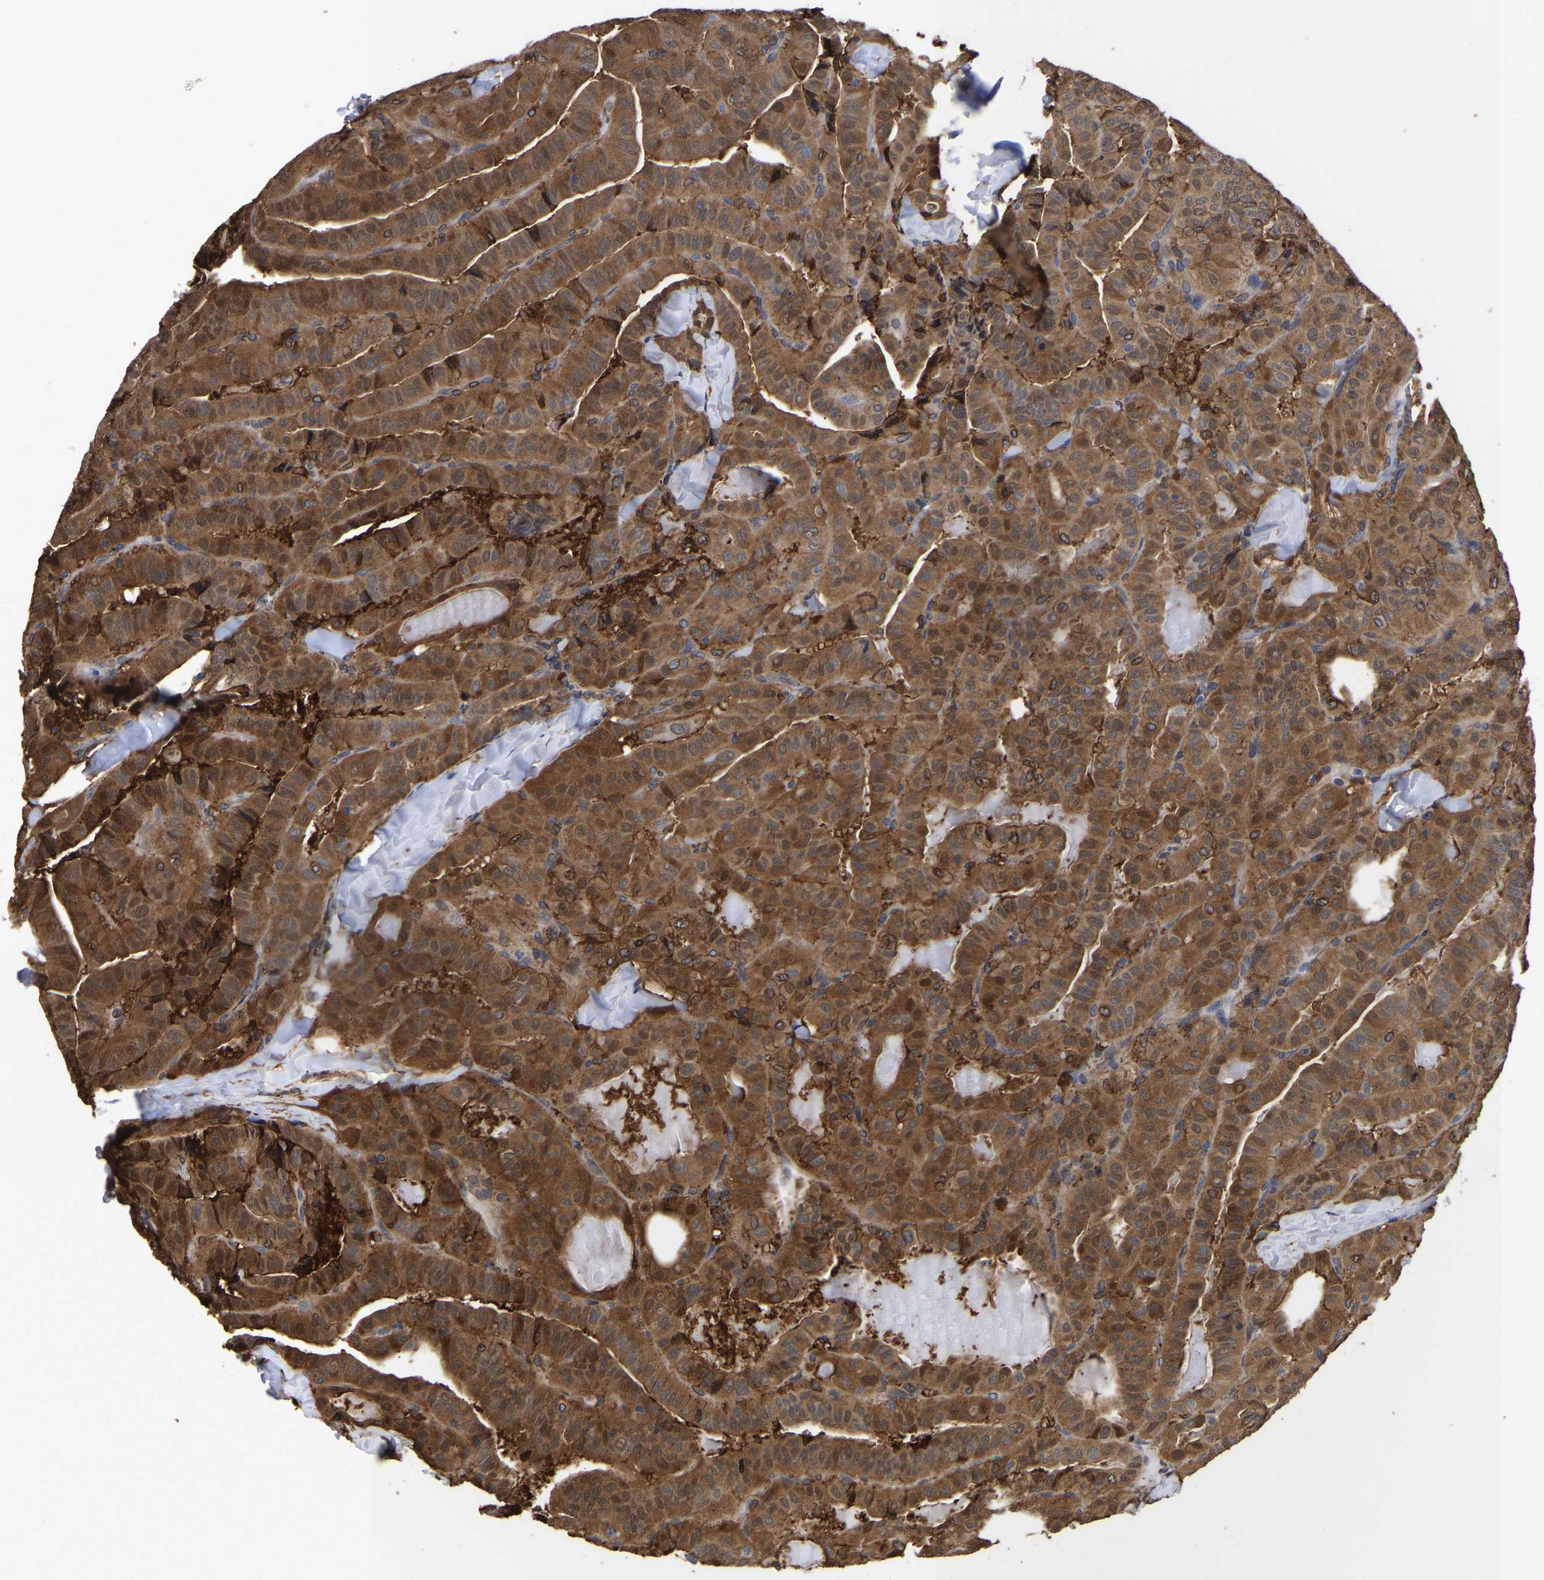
{"staining": {"intensity": "moderate", "quantity": ">75%", "location": "cytoplasmic/membranous"}, "tissue": "thyroid cancer", "cell_type": "Tumor cells", "image_type": "cancer", "snomed": [{"axis": "morphology", "description": "Papillary adenocarcinoma, NOS"}, {"axis": "topography", "description": "Thyroid gland"}], "caption": "Protein expression analysis of human thyroid cancer reveals moderate cytoplasmic/membranous positivity in approximately >75% of tumor cells.", "gene": "LIF", "patient": {"sex": "male", "age": 77}}